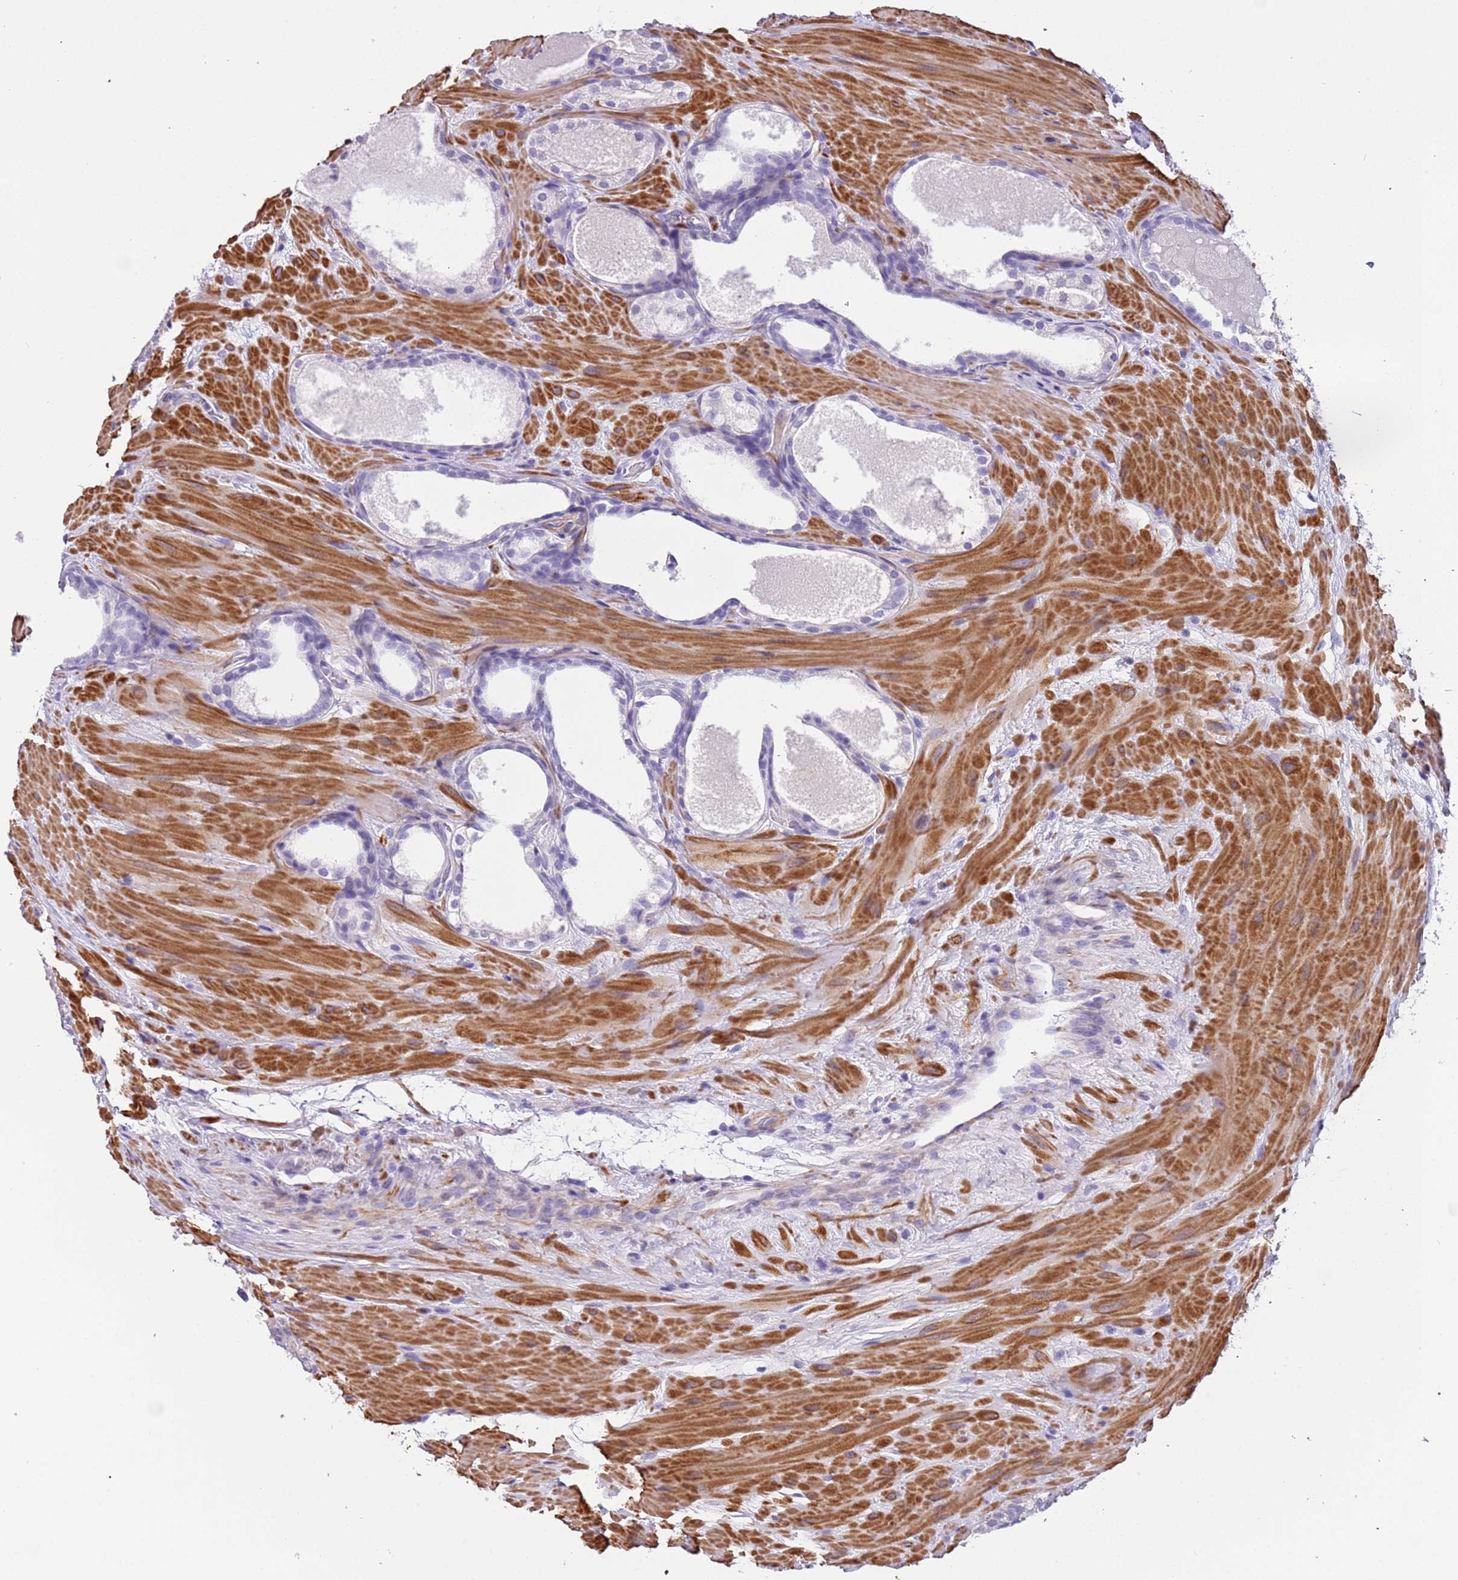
{"staining": {"intensity": "negative", "quantity": "none", "location": "none"}, "tissue": "prostate cancer", "cell_type": "Tumor cells", "image_type": "cancer", "snomed": [{"axis": "morphology", "description": "Adenocarcinoma, High grade"}, {"axis": "topography", "description": "Prostate"}], "caption": "Immunohistochemical staining of human prostate high-grade adenocarcinoma shows no significant positivity in tumor cells. (Brightfield microscopy of DAB (3,3'-diaminobenzidine) IHC at high magnification).", "gene": "PCGF2", "patient": {"sex": "male", "age": 60}}